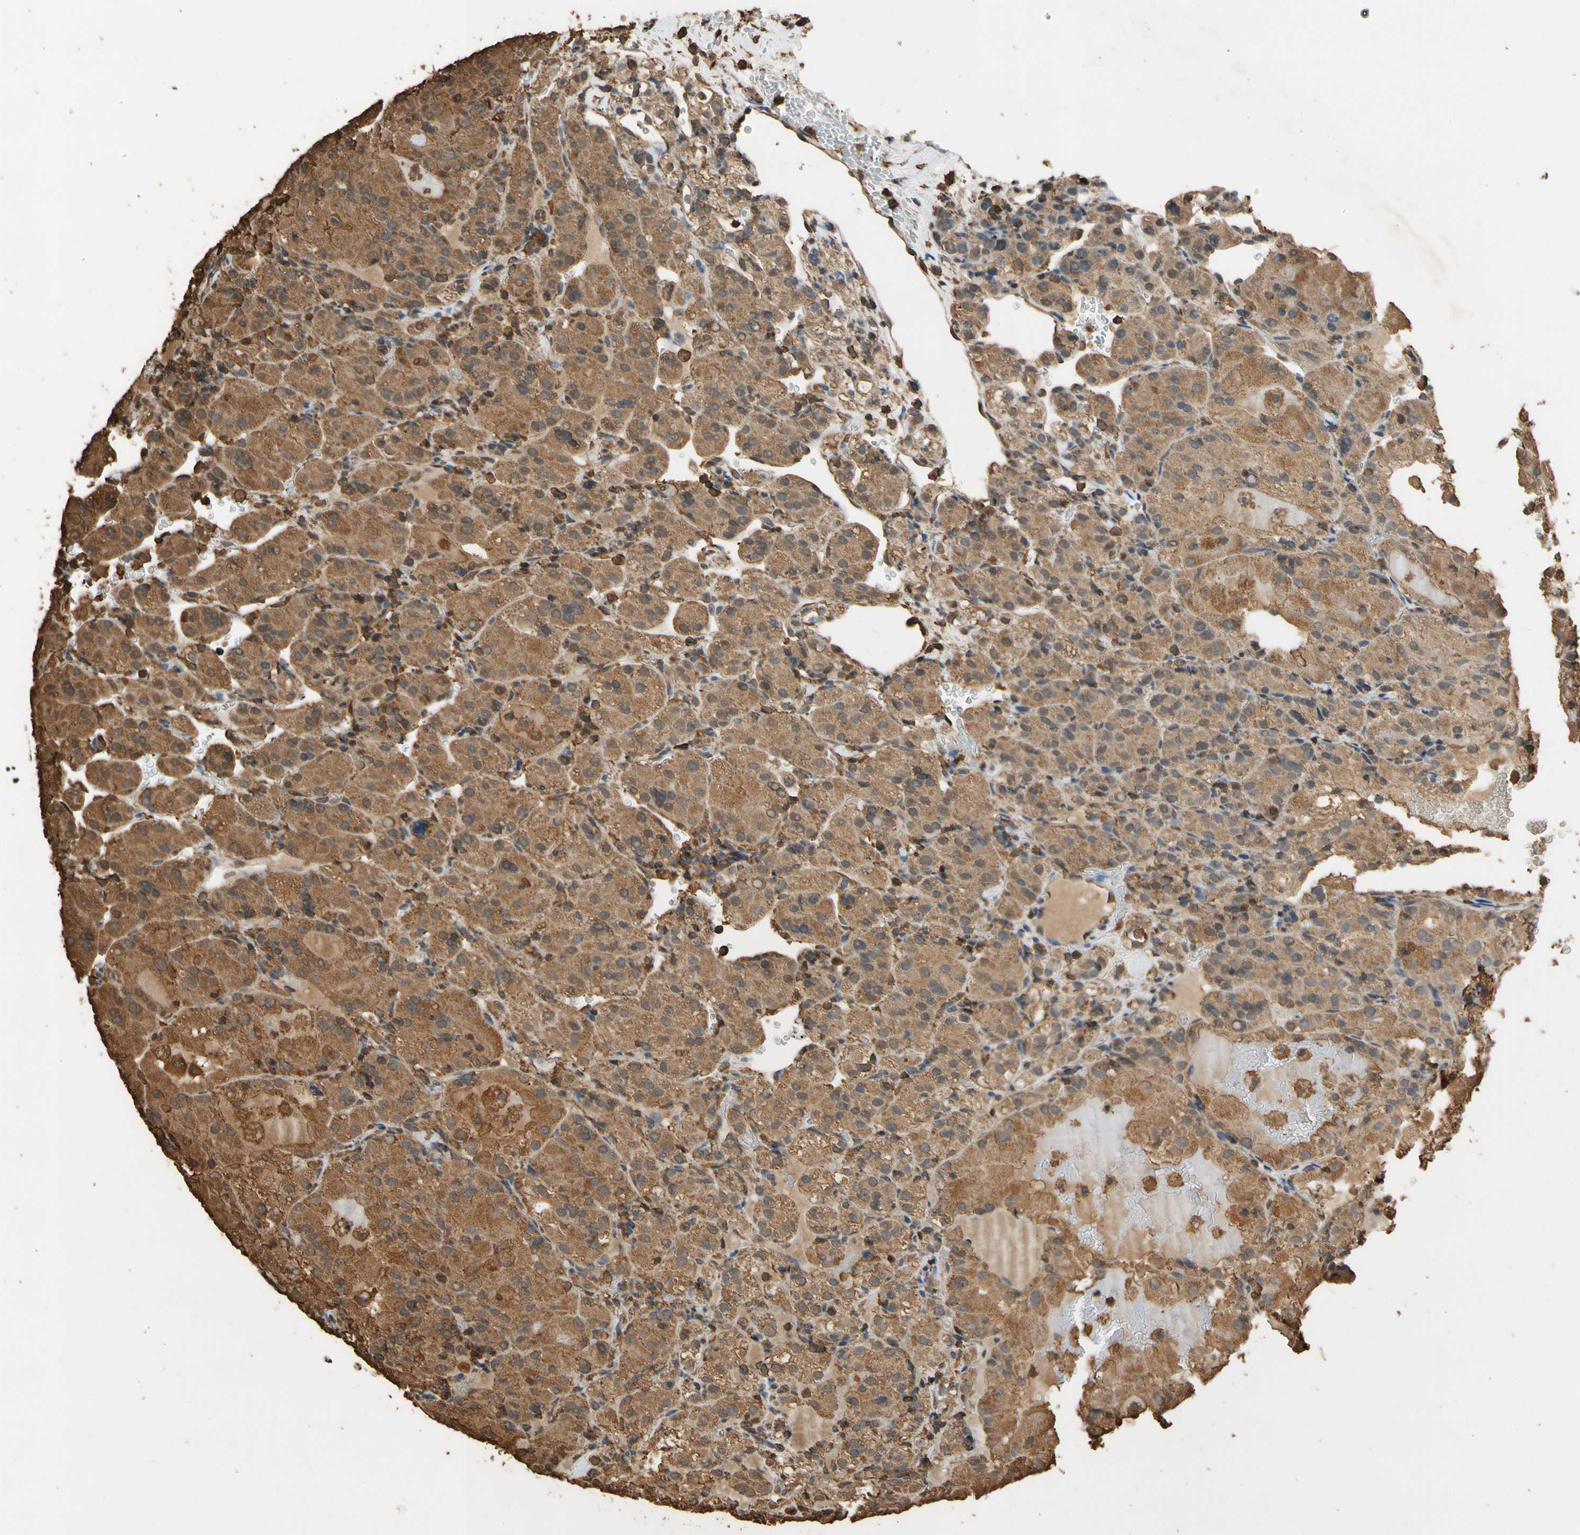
{"staining": {"intensity": "moderate", "quantity": ">75%", "location": "cytoplasmic/membranous"}, "tissue": "renal cancer", "cell_type": "Tumor cells", "image_type": "cancer", "snomed": [{"axis": "morphology", "description": "Normal tissue, NOS"}, {"axis": "morphology", "description": "Adenocarcinoma, NOS"}, {"axis": "topography", "description": "Kidney"}], "caption": "IHC of renal cancer displays medium levels of moderate cytoplasmic/membranous positivity in approximately >75% of tumor cells.", "gene": "TNFSF13B", "patient": {"sex": "male", "age": 61}}